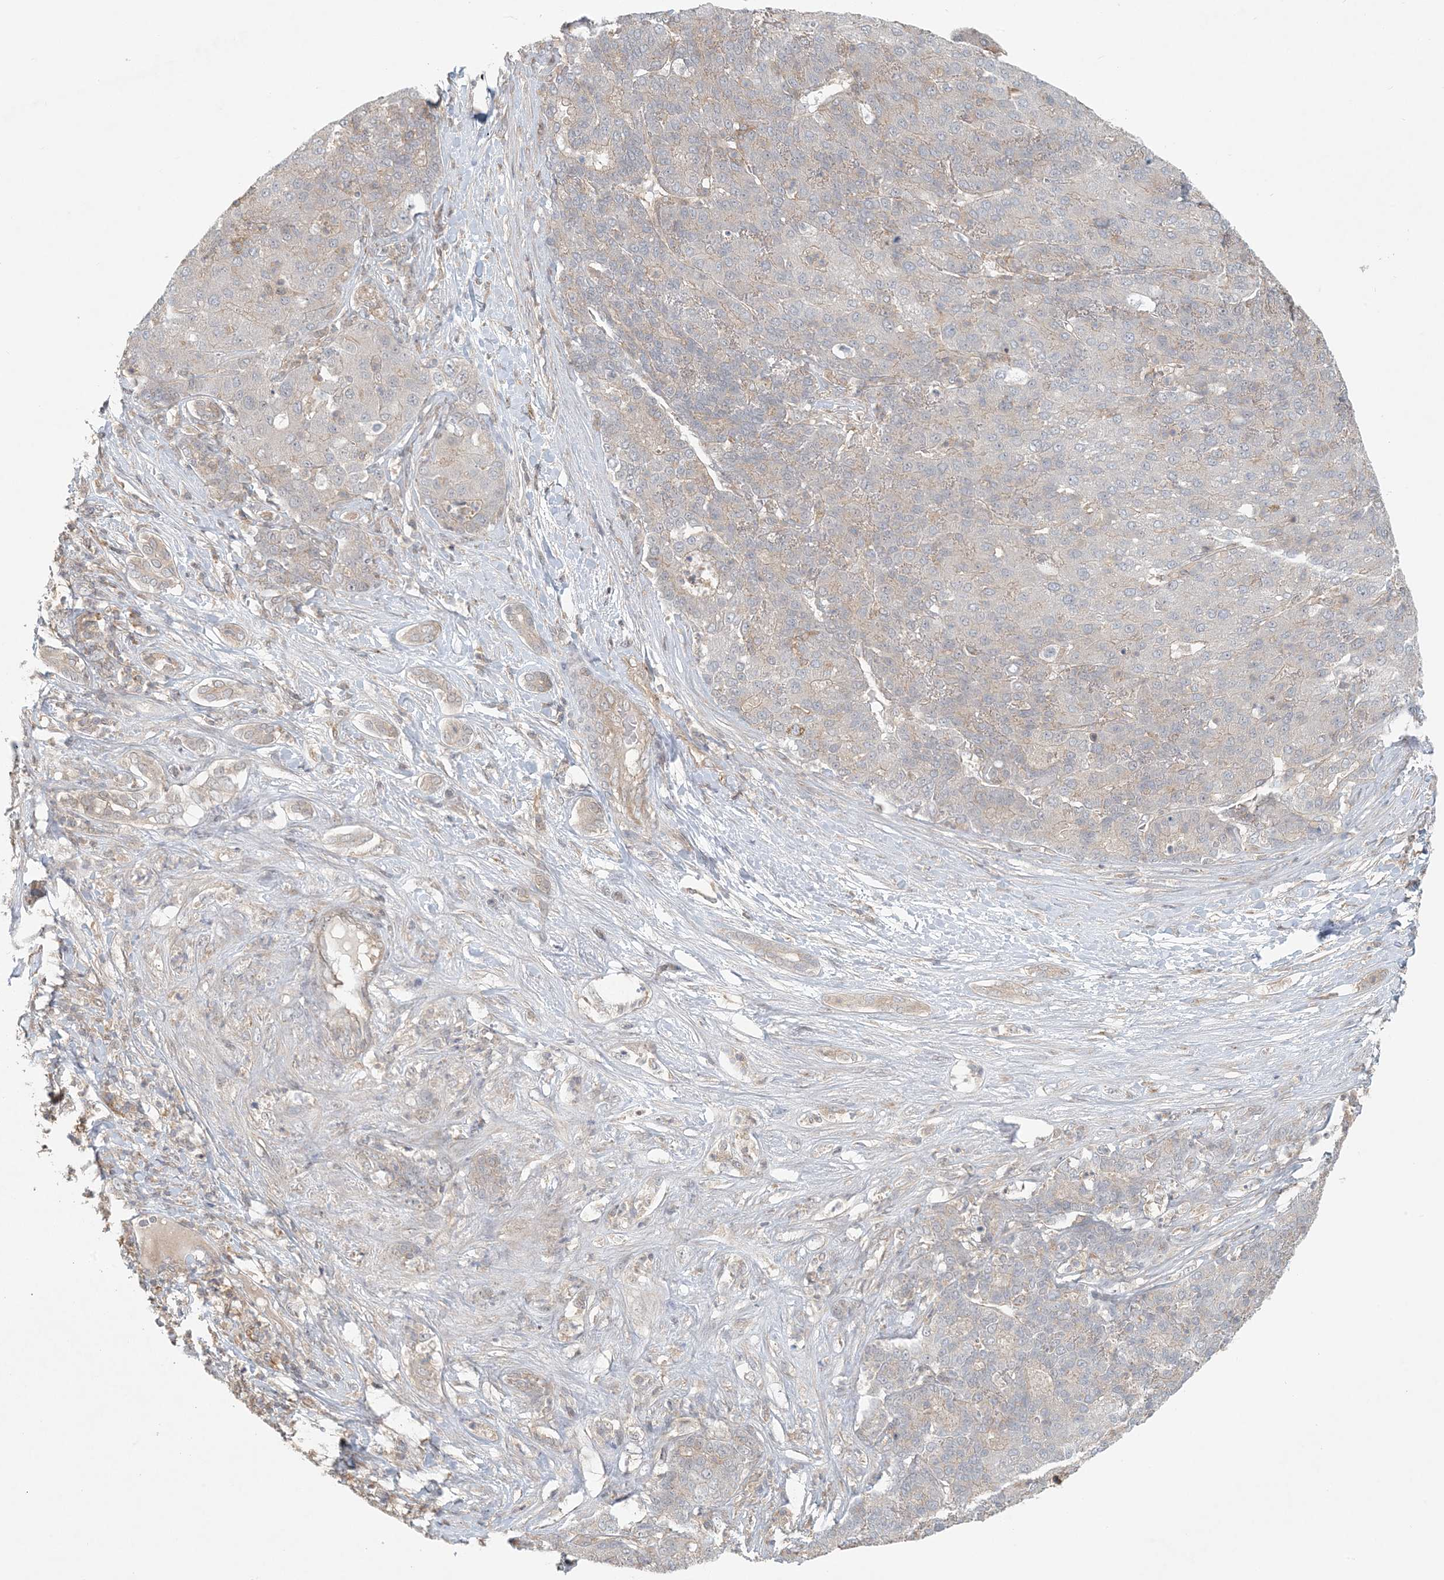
{"staining": {"intensity": "negative", "quantity": "none", "location": "none"}, "tissue": "liver cancer", "cell_type": "Tumor cells", "image_type": "cancer", "snomed": [{"axis": "morphology", "description": "Carcinoma, Hepatocellular, NOS"}, {"axis": "topography", "description": "Liver"}], "caption": "DAB (3,3'-diaminobenzidine) immunohistochemical staining of hepatocellular carcinoma (liver) shows no significant staining in tumor cells. Nuclei are stained in blue.", "gene": "OBI1", "patient": {"sex": "male", "age": 65}}